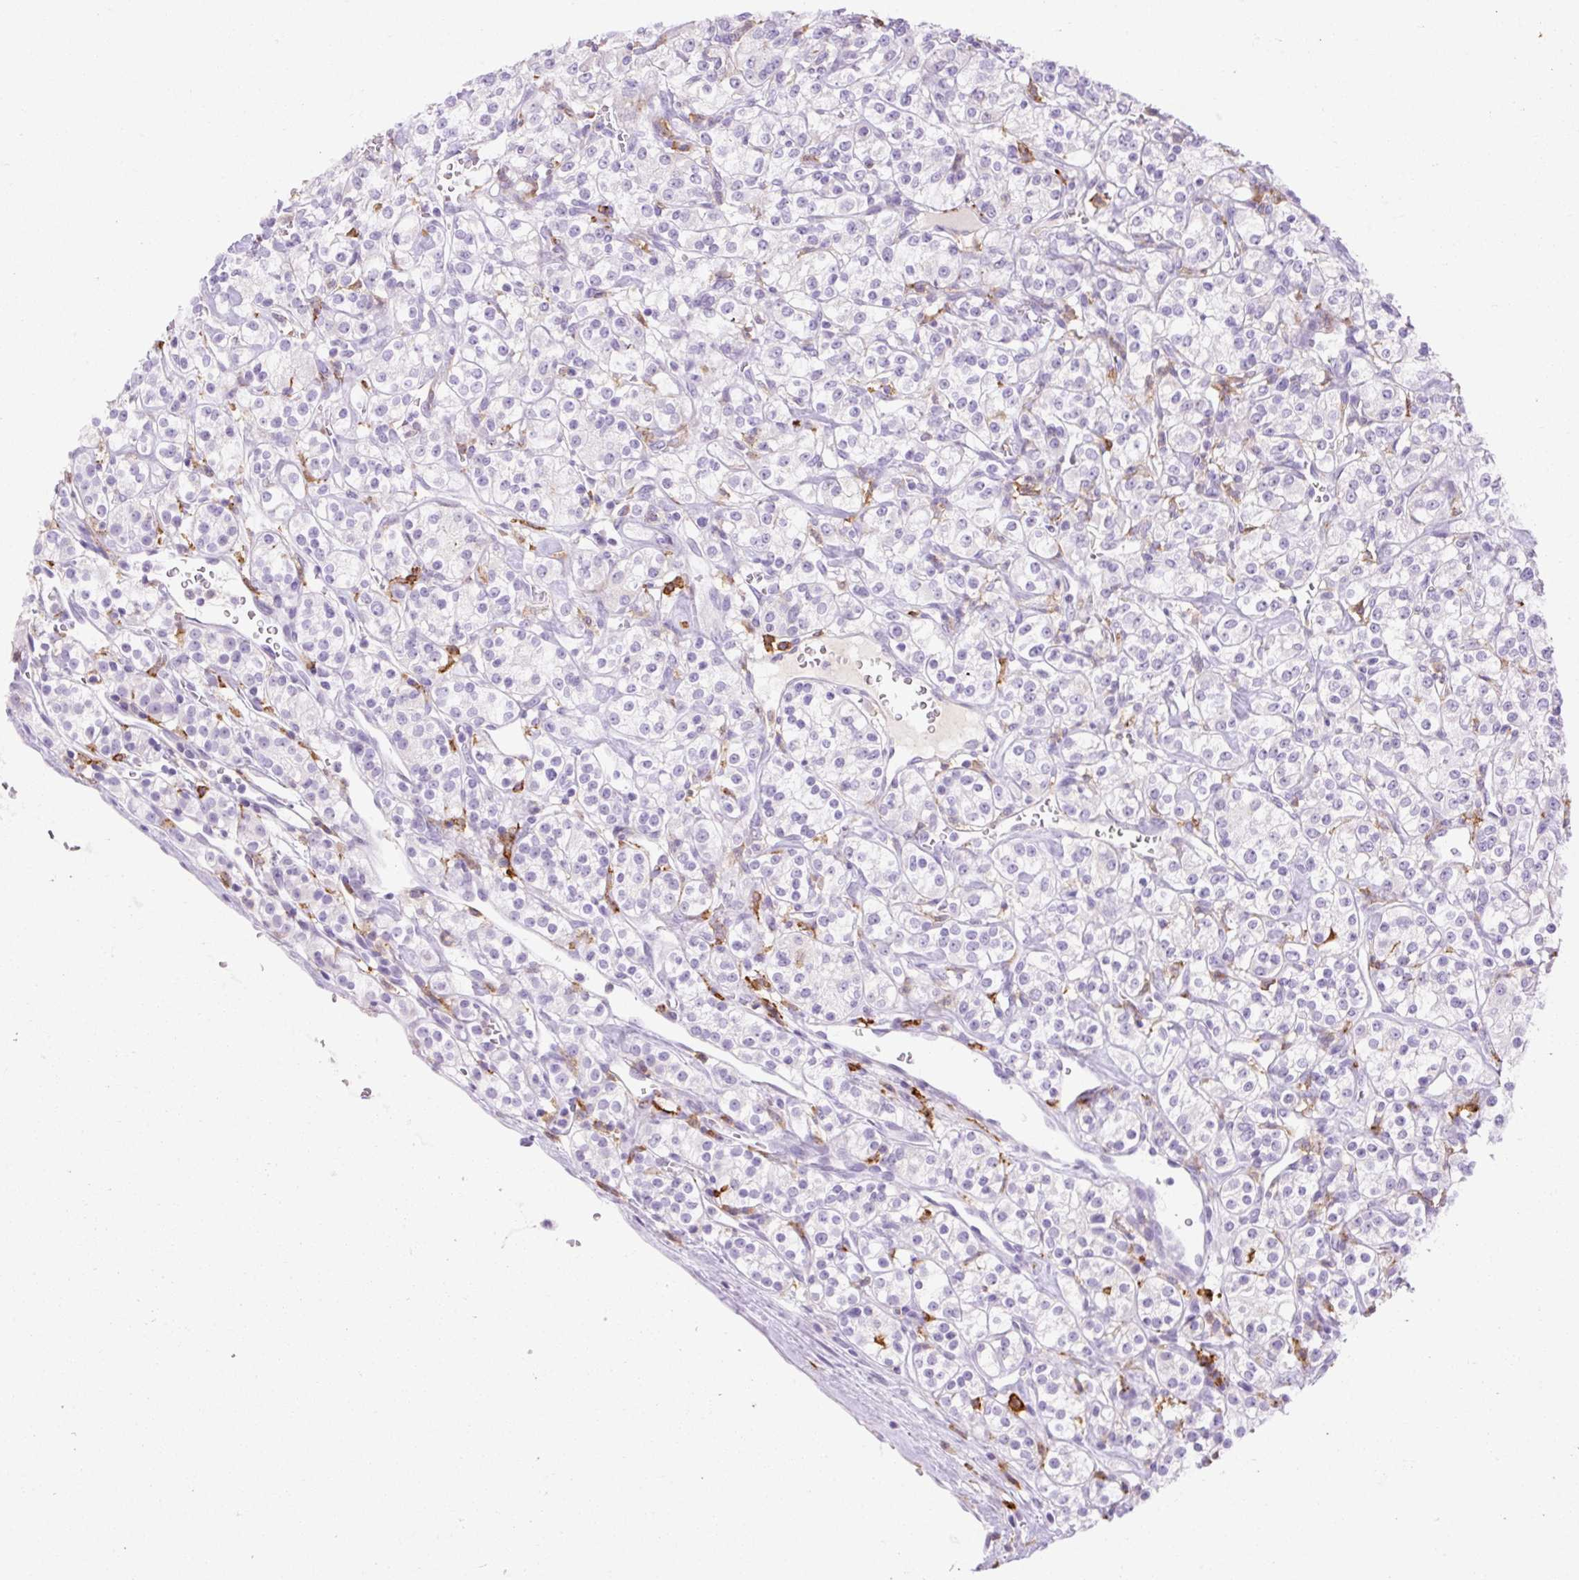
{"staining": {"intensity": "negative", "quantity": "none", "location": "none"}, "tissue": "renal cancer", "cell_type": "Tumor cells", "image_type": "cancer", "snomed": [{"axis": "morphology", "description": "Adenocarcinoma, NOS"}, {"axis": "topography", "description": "Kidney"}], "caption": "Immunohistochemical staining of renal adenocarcinoma displays no significant expression in tumor cells.", "gene": "SIGLEC1", "patient": {"sex": "male", "age": 77}}